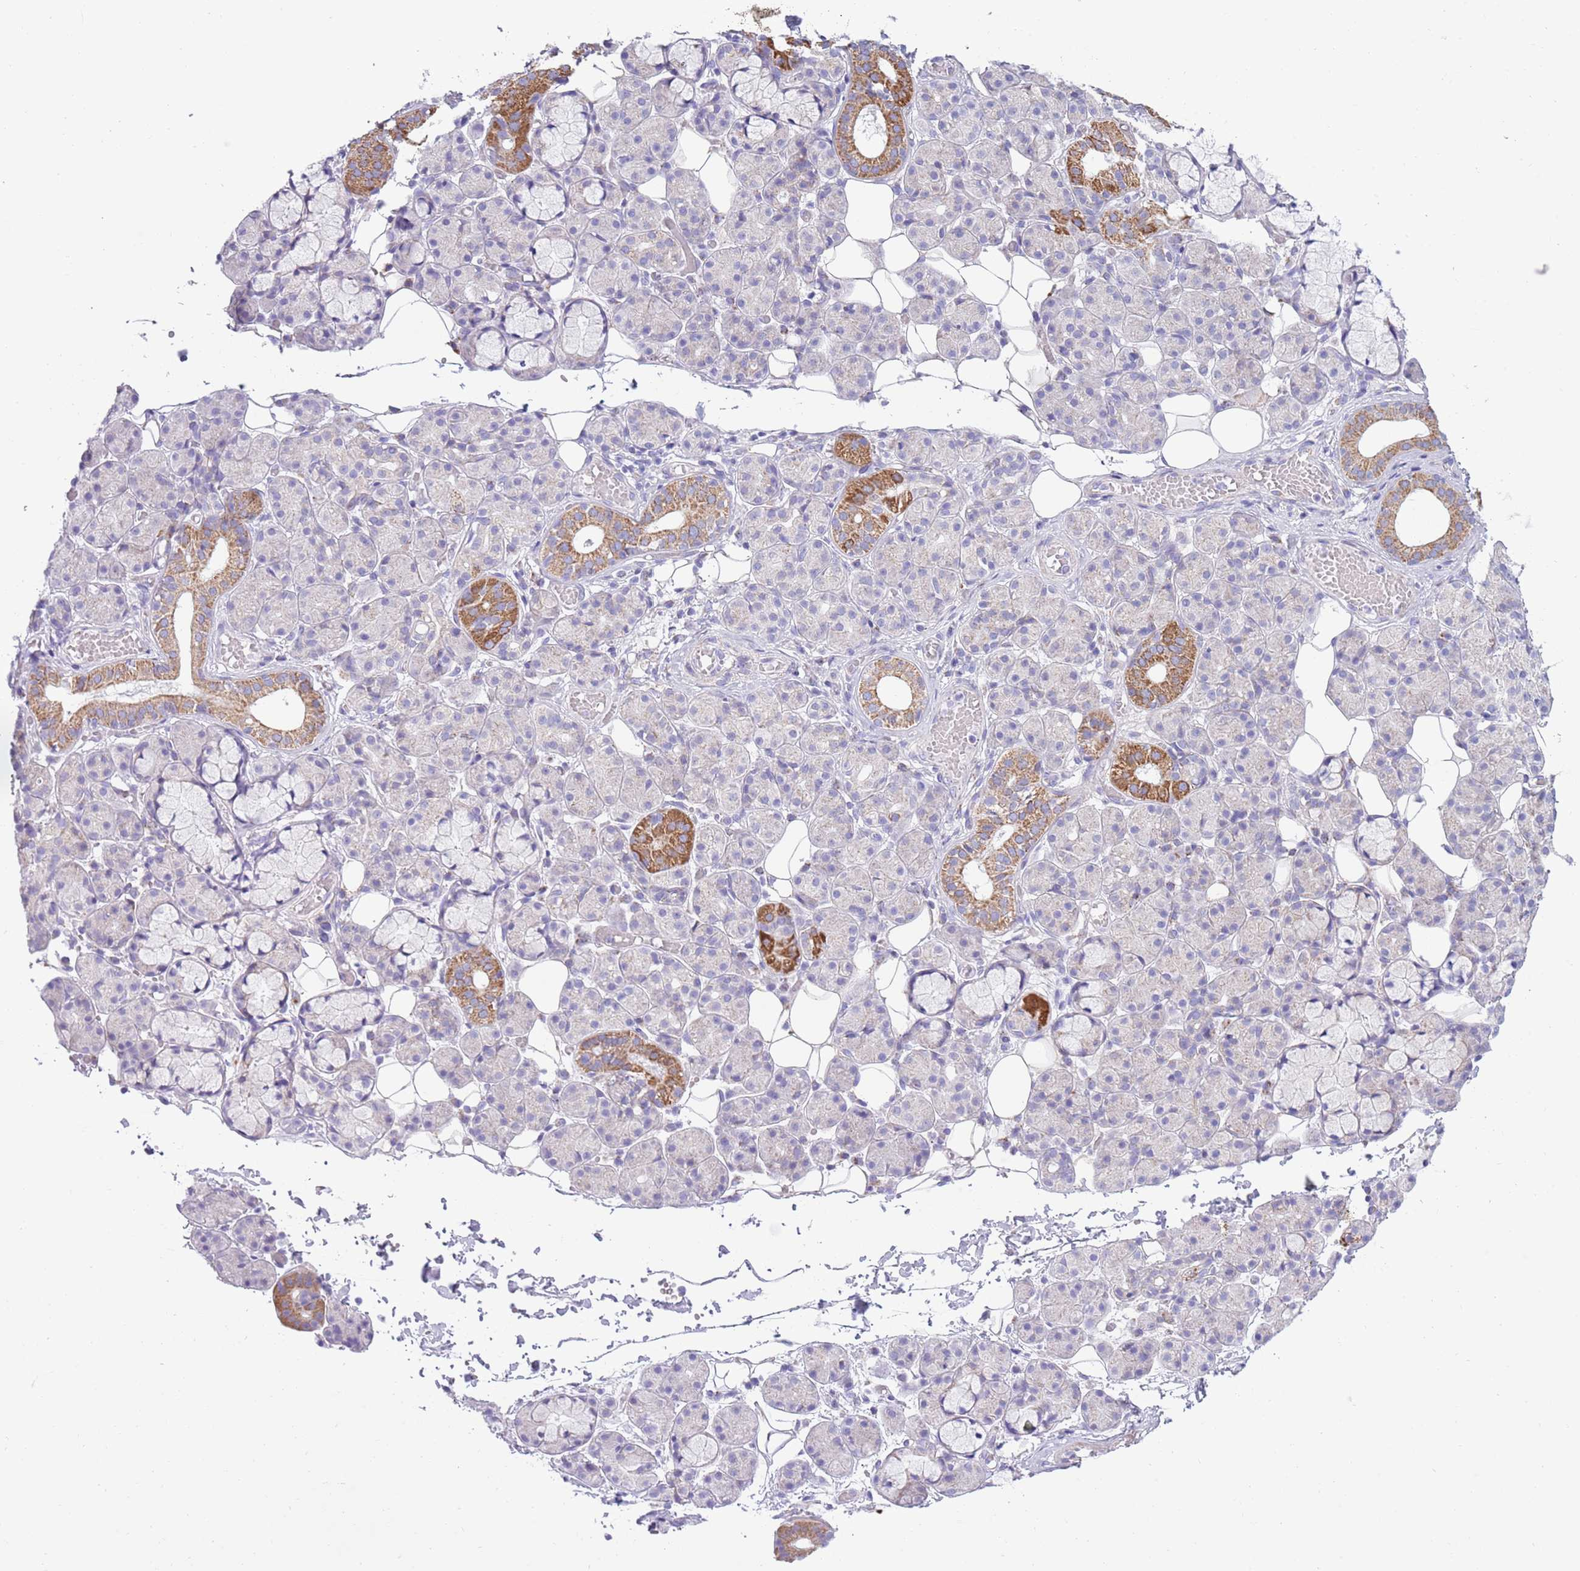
{"staining": {"intensity": "moderate", "quantity": "<25%", "location": "cytoplasmic/membranous"}, "tissue": "salivary gland", "cell_type": "Glandular cells", "image_type": "normal", "snomed": [{"axis": "morphology", "description": "Normal tissue, NOS"}, {"axis": "topography", "description": "Salivary gland"}], "caption": "Immunohistochemical staining of unremarkable salivary gland reveals <25% levels of moderate cytoplasmic/membranous protein staining in about <25% of glandular cells. The staining was performed using DAB (3,3'-diaminobenzidine), with brown indicating positive protein expression. Nuclei are stained blue with hematoxylin.", "gene": "MOCOS", "patient": {"sex": "male", "age": 63}}